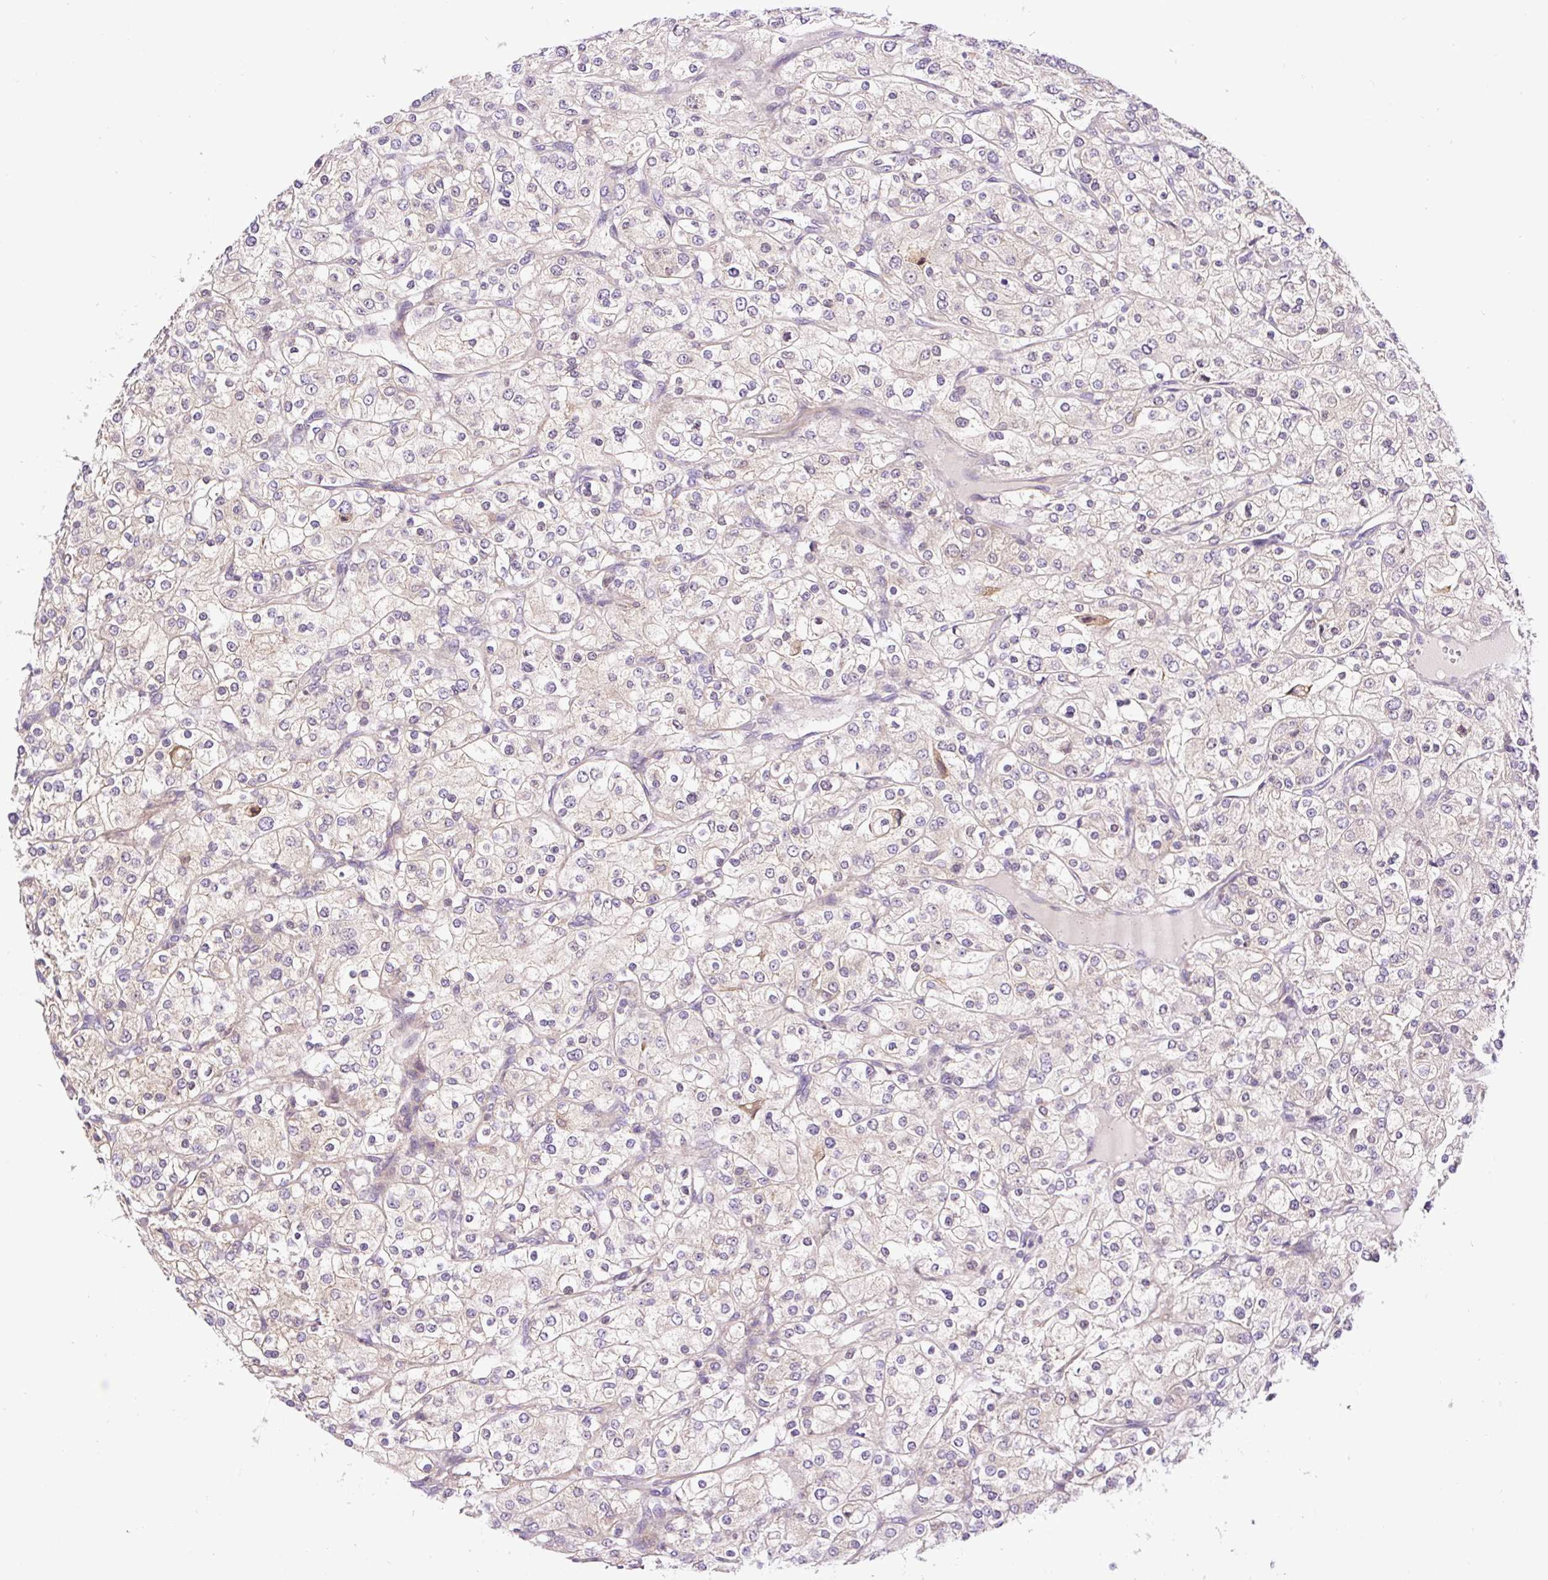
{"staining": {"intensity": "negative", "quantity": "none", "location": "none"}, "tissue": "renal cancer", "cell_type": "Tumor cells", "image_type": "cancer", "snomed": [{"axis": "morphology", "description": "Adenocarcinoma, NOS"}, {"axis": "topography", "description": "Kidney"}], "caption": "Image shows no significant protein staining in tumor cells of renal cancer (adenocarcinoma).", "gene": "CCDC28A", "patient": {"sex": "male", "age": 80}}